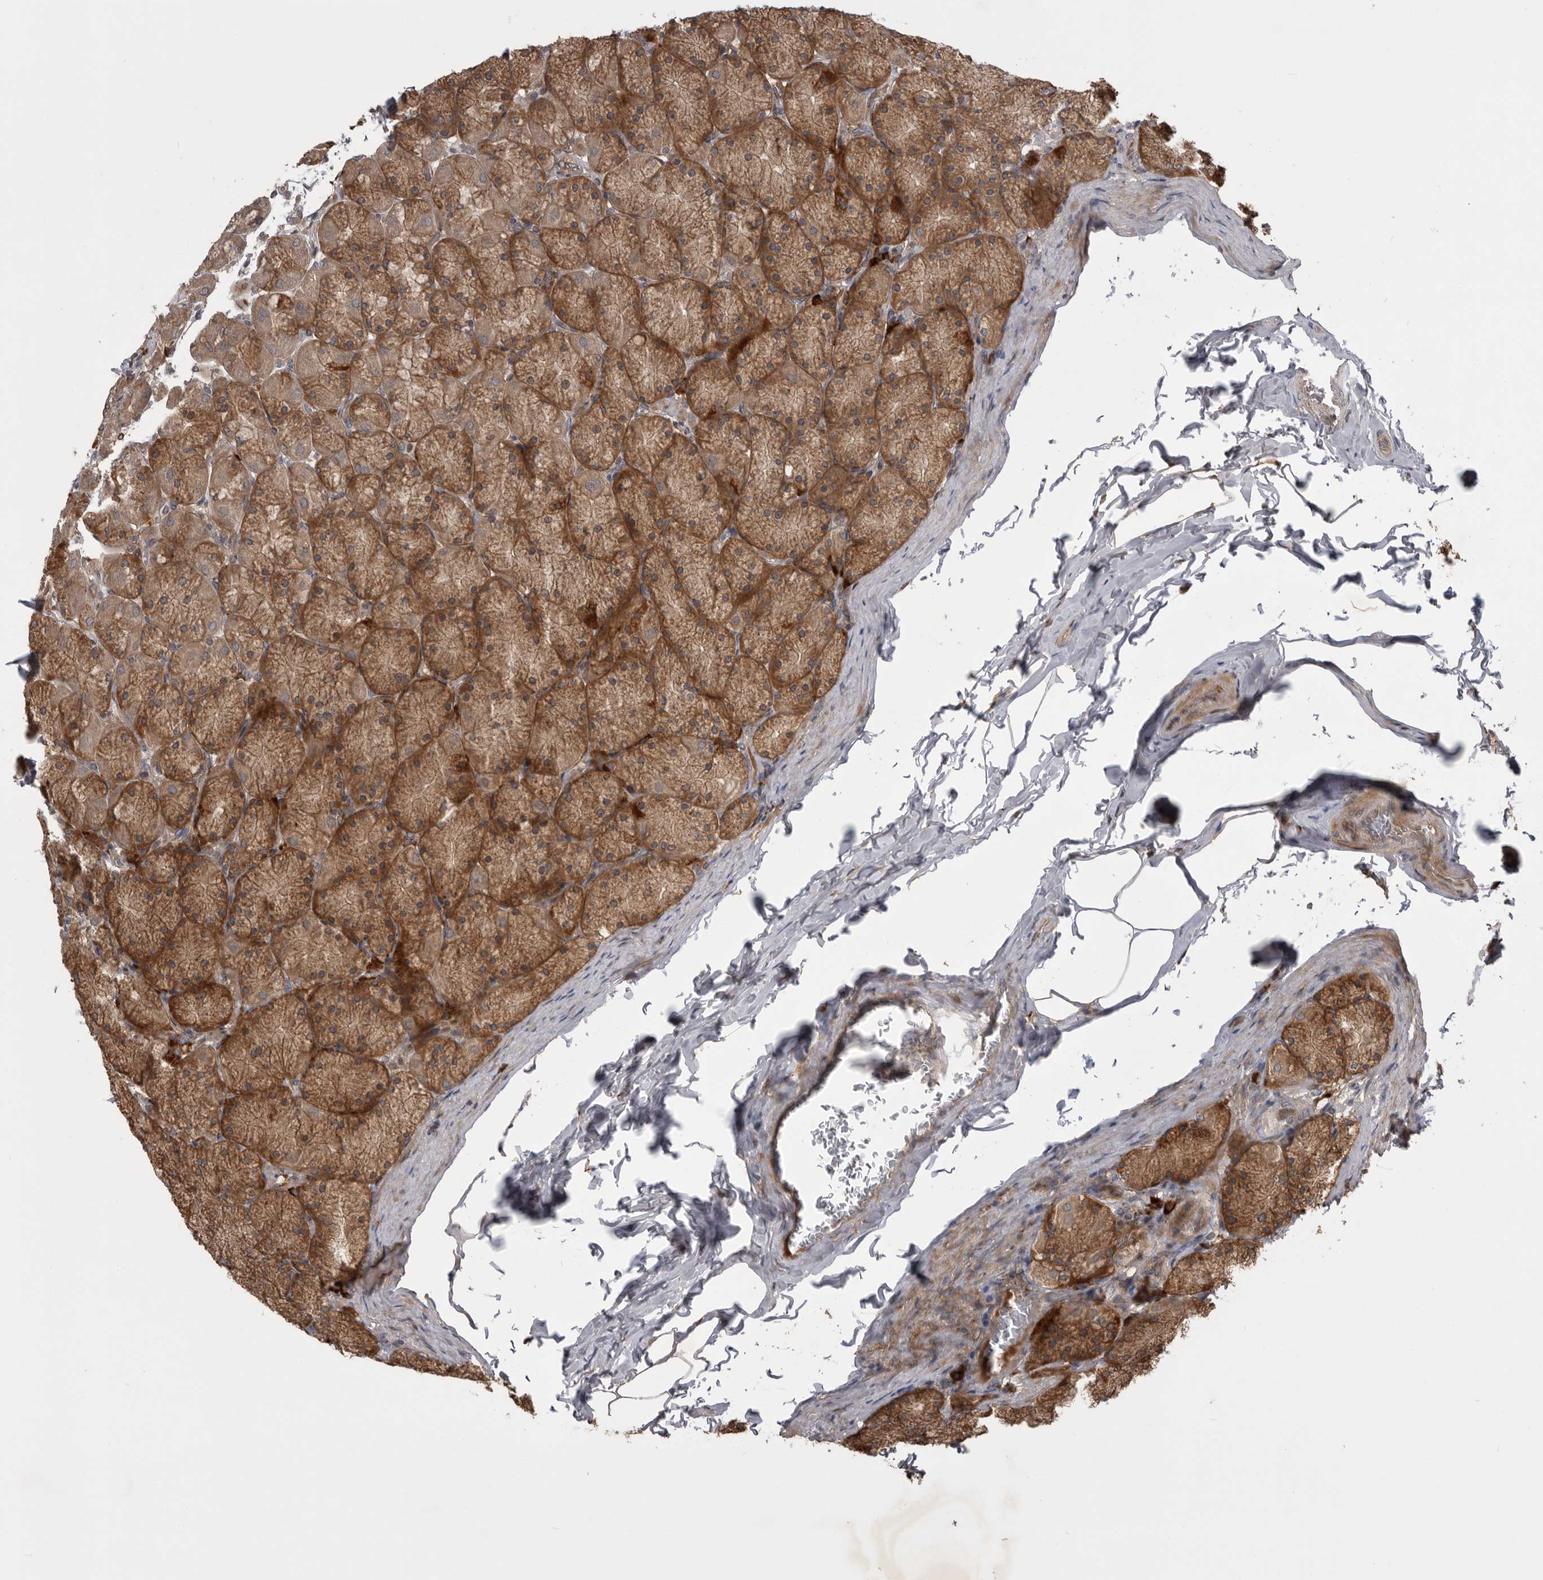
{"staining": {"intensity": "strong", "quantity": ">75%", "location": "cytoplasmic/membranous"}, "tissue": "stomach", "cell_type": "Glandular cells", "image_type": "normal", "snomed": [{"axis": "morphology", "description": "Normal tissue, NOS"}, {"axis": "topography", "description": "Stomach, upper"}], "caption": "Stomach stained with DAB immunohistochemistry (IHC) displays high levels of strong cytoplasmic/membranous expression in approximately >75% of glandular cells.", "gene": "RAB3GAP2", "patient": {"sex": "female", "age": 56}}